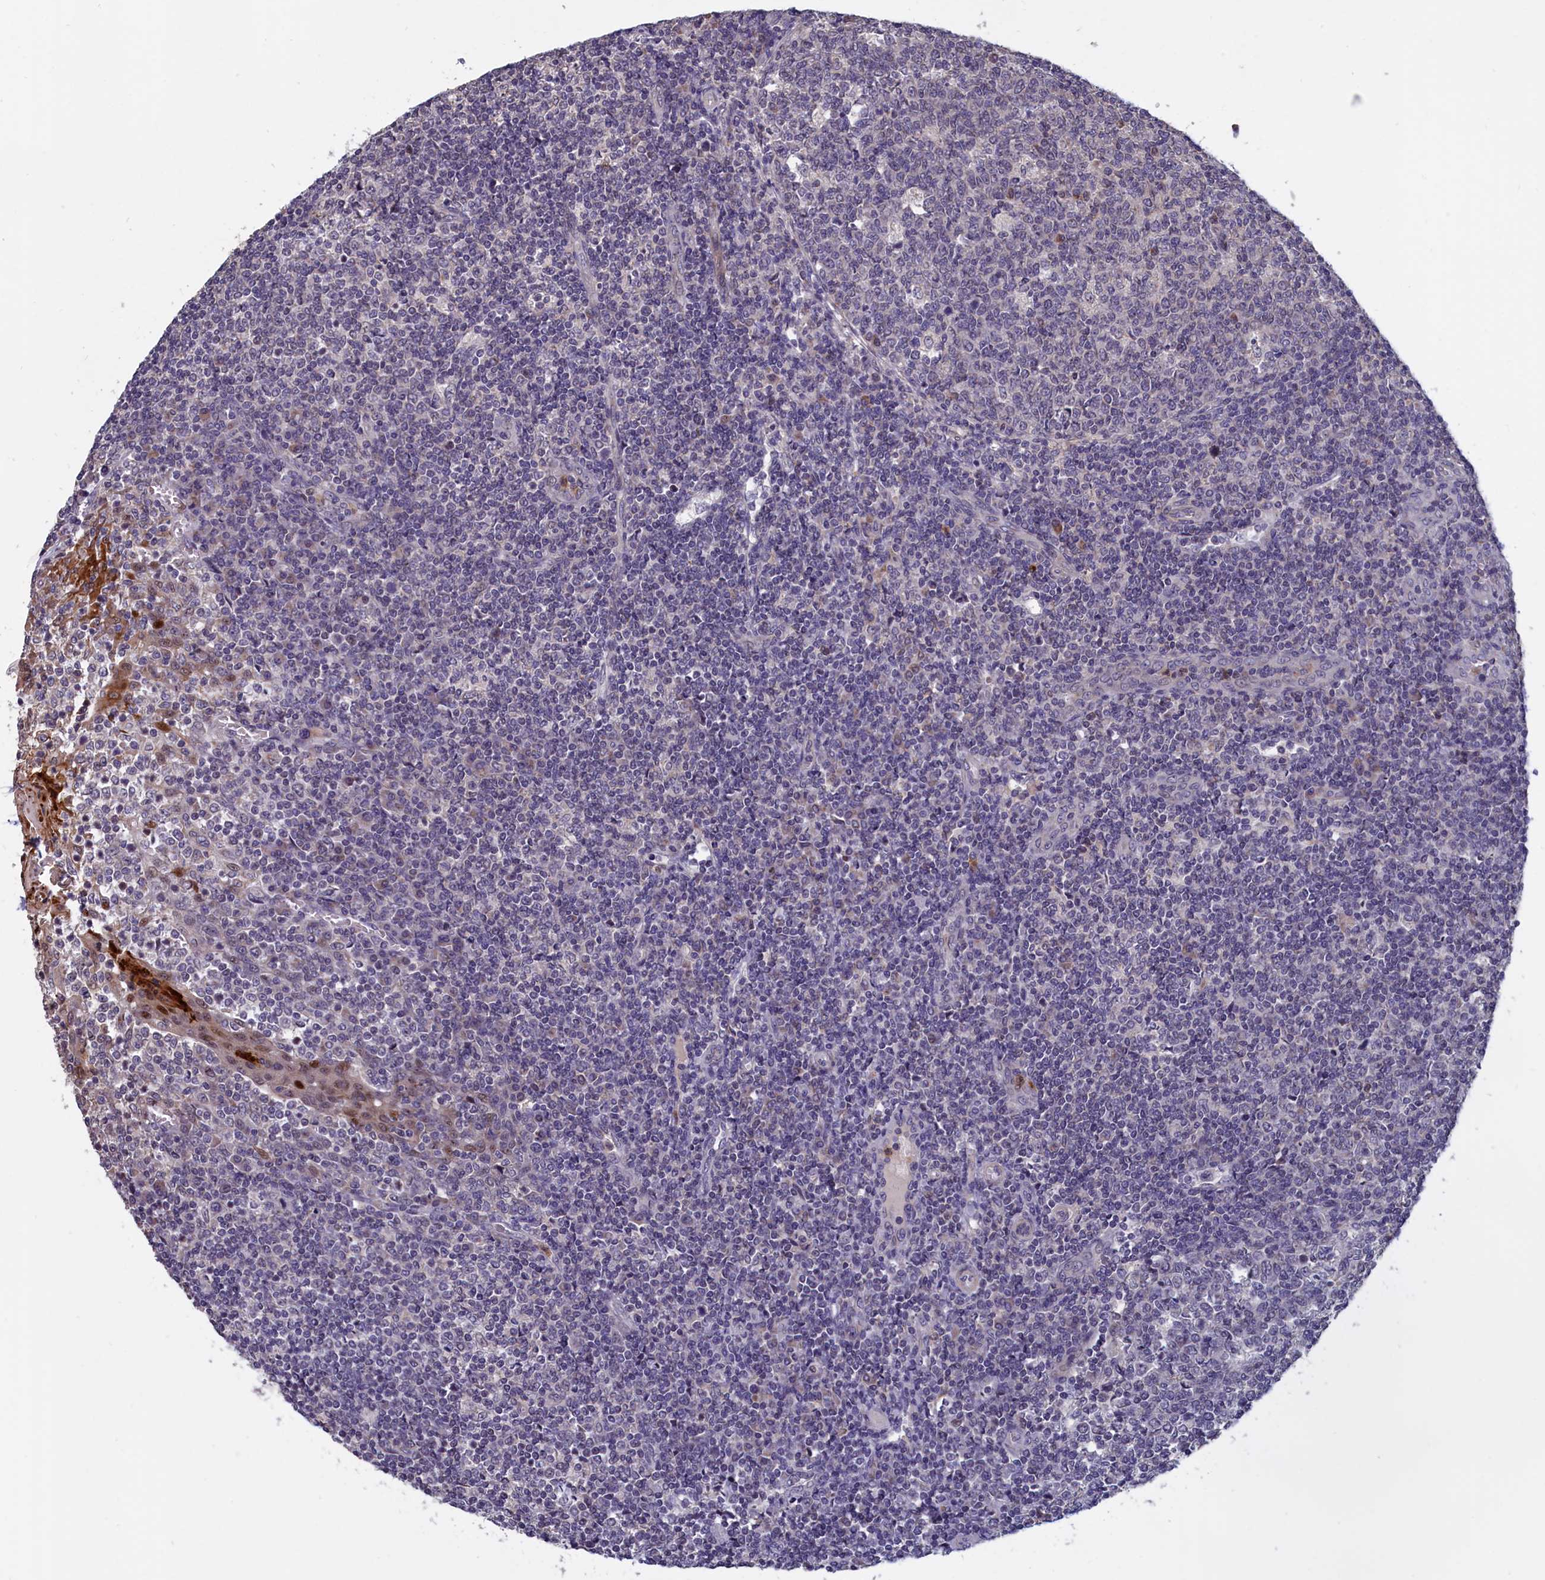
{"staining": {"intensity": "negative", "quantity": "none", "location": "none"}, "tissue": "tonsil", "cell_type": "Germinal center cells", "image_type": "normal", "snomed": [{"axis": "morphology", "description": "Normal tissue, NOS"}, {"axis": "topography", "description": "Tonsil"}], "caption": "The IHC image has no significant expression in germinal center cells of tonsil.", "gene": "EPB41L4B", "patient": {"sex": "female", "age": 19}}